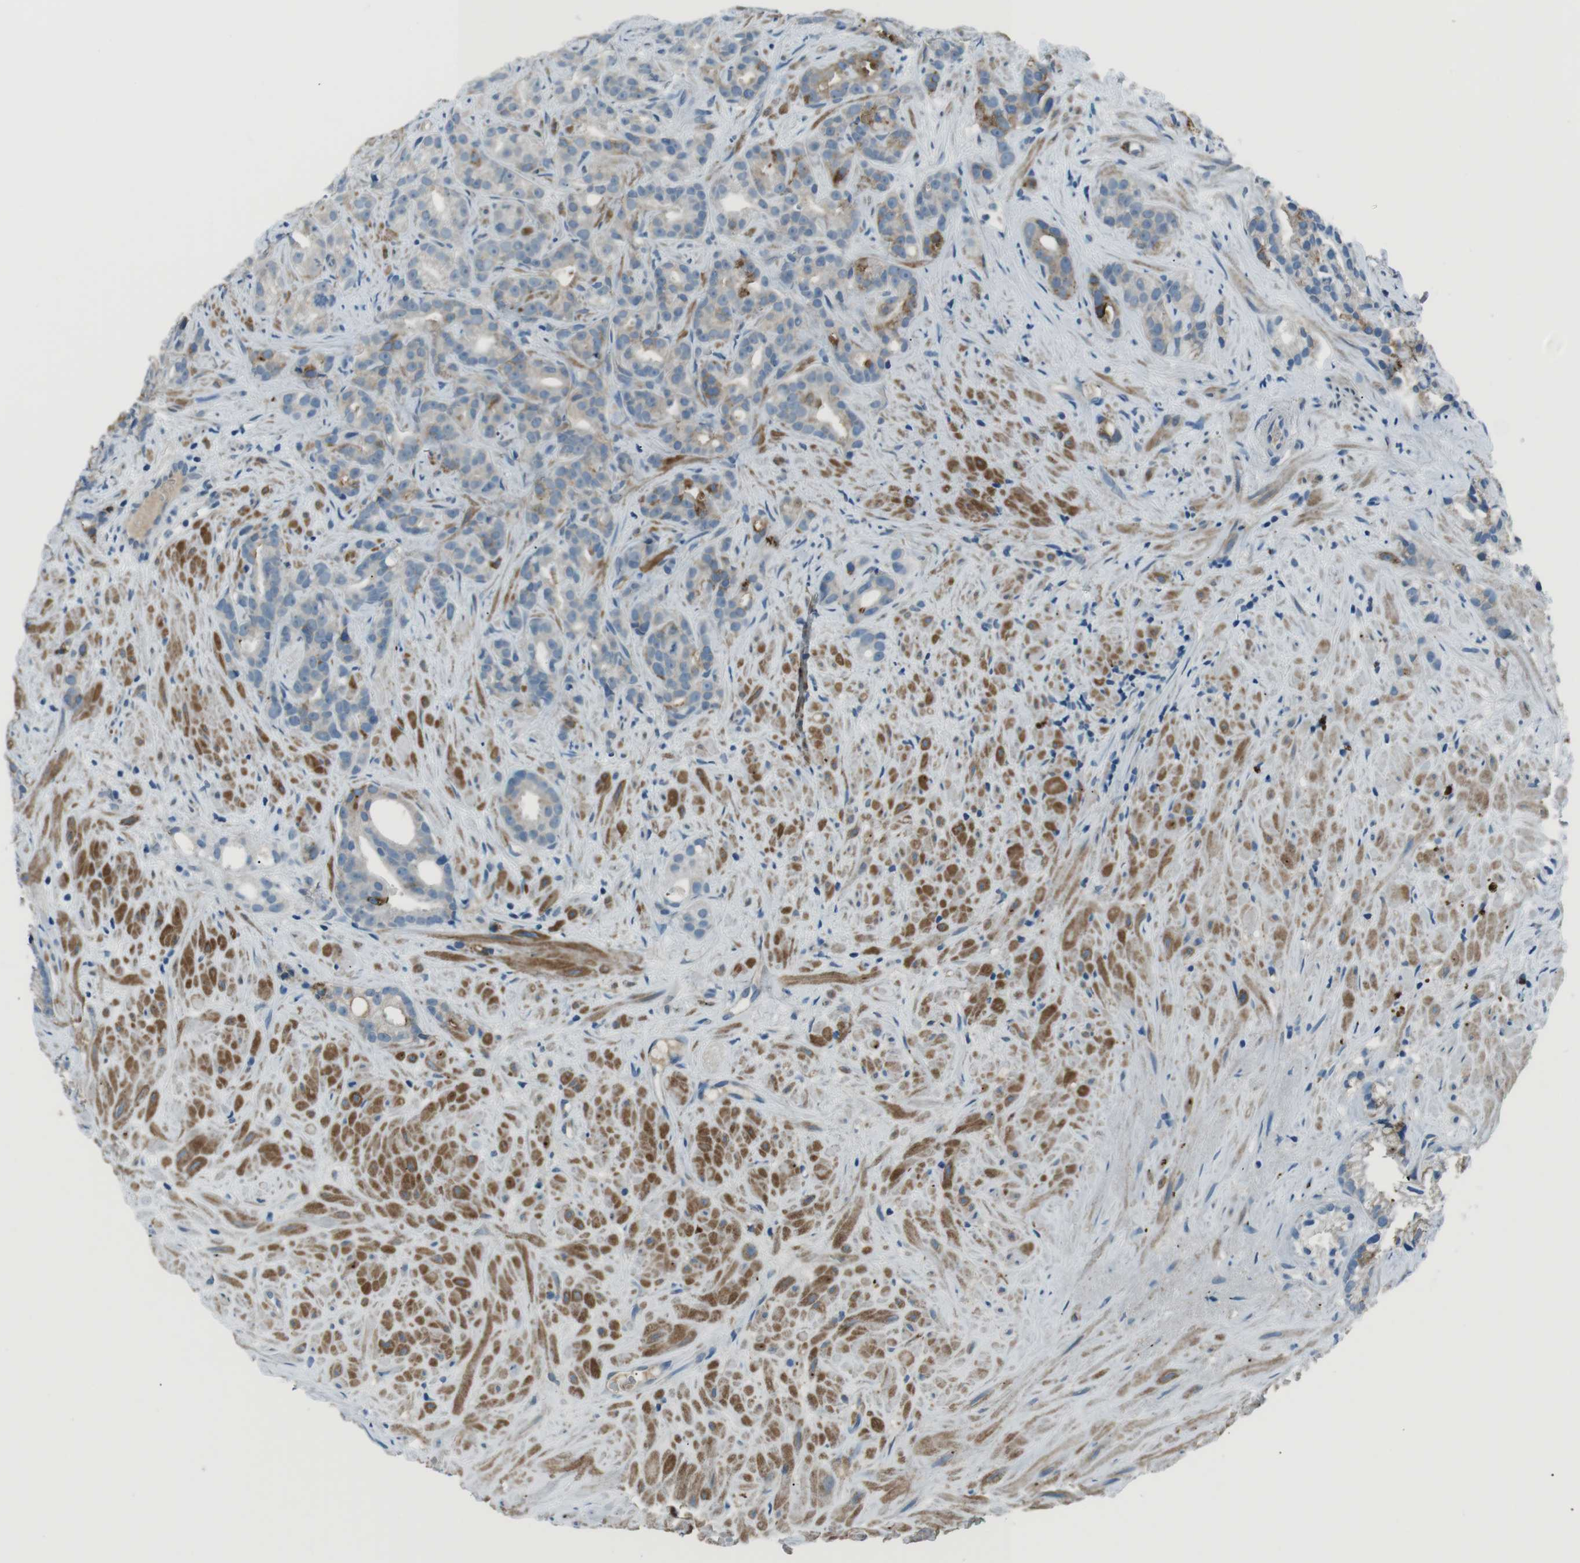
{"staining": {"intensity": "moderate", "quantity": "25%-75%", "location": "cytoplasmic/membranous"}, "tissue": "prostate cancer", "cell_type": "Tumor cells", "image_type": "cancer", "snomed": [{"axis": "morphology", "description": "Adenocarcinoma, Low grade"}, {"axis": "topography", "description": "Prostate"}], "caption": "Prostate cancer was stained to show a protein in brown. There is medium levels of moderate cytoplasmic/membranous expression in approximately 25%-75% of tumor cells.", "gene": "ST6GAL1", "patient": {"sex": "male", "age": 89}}